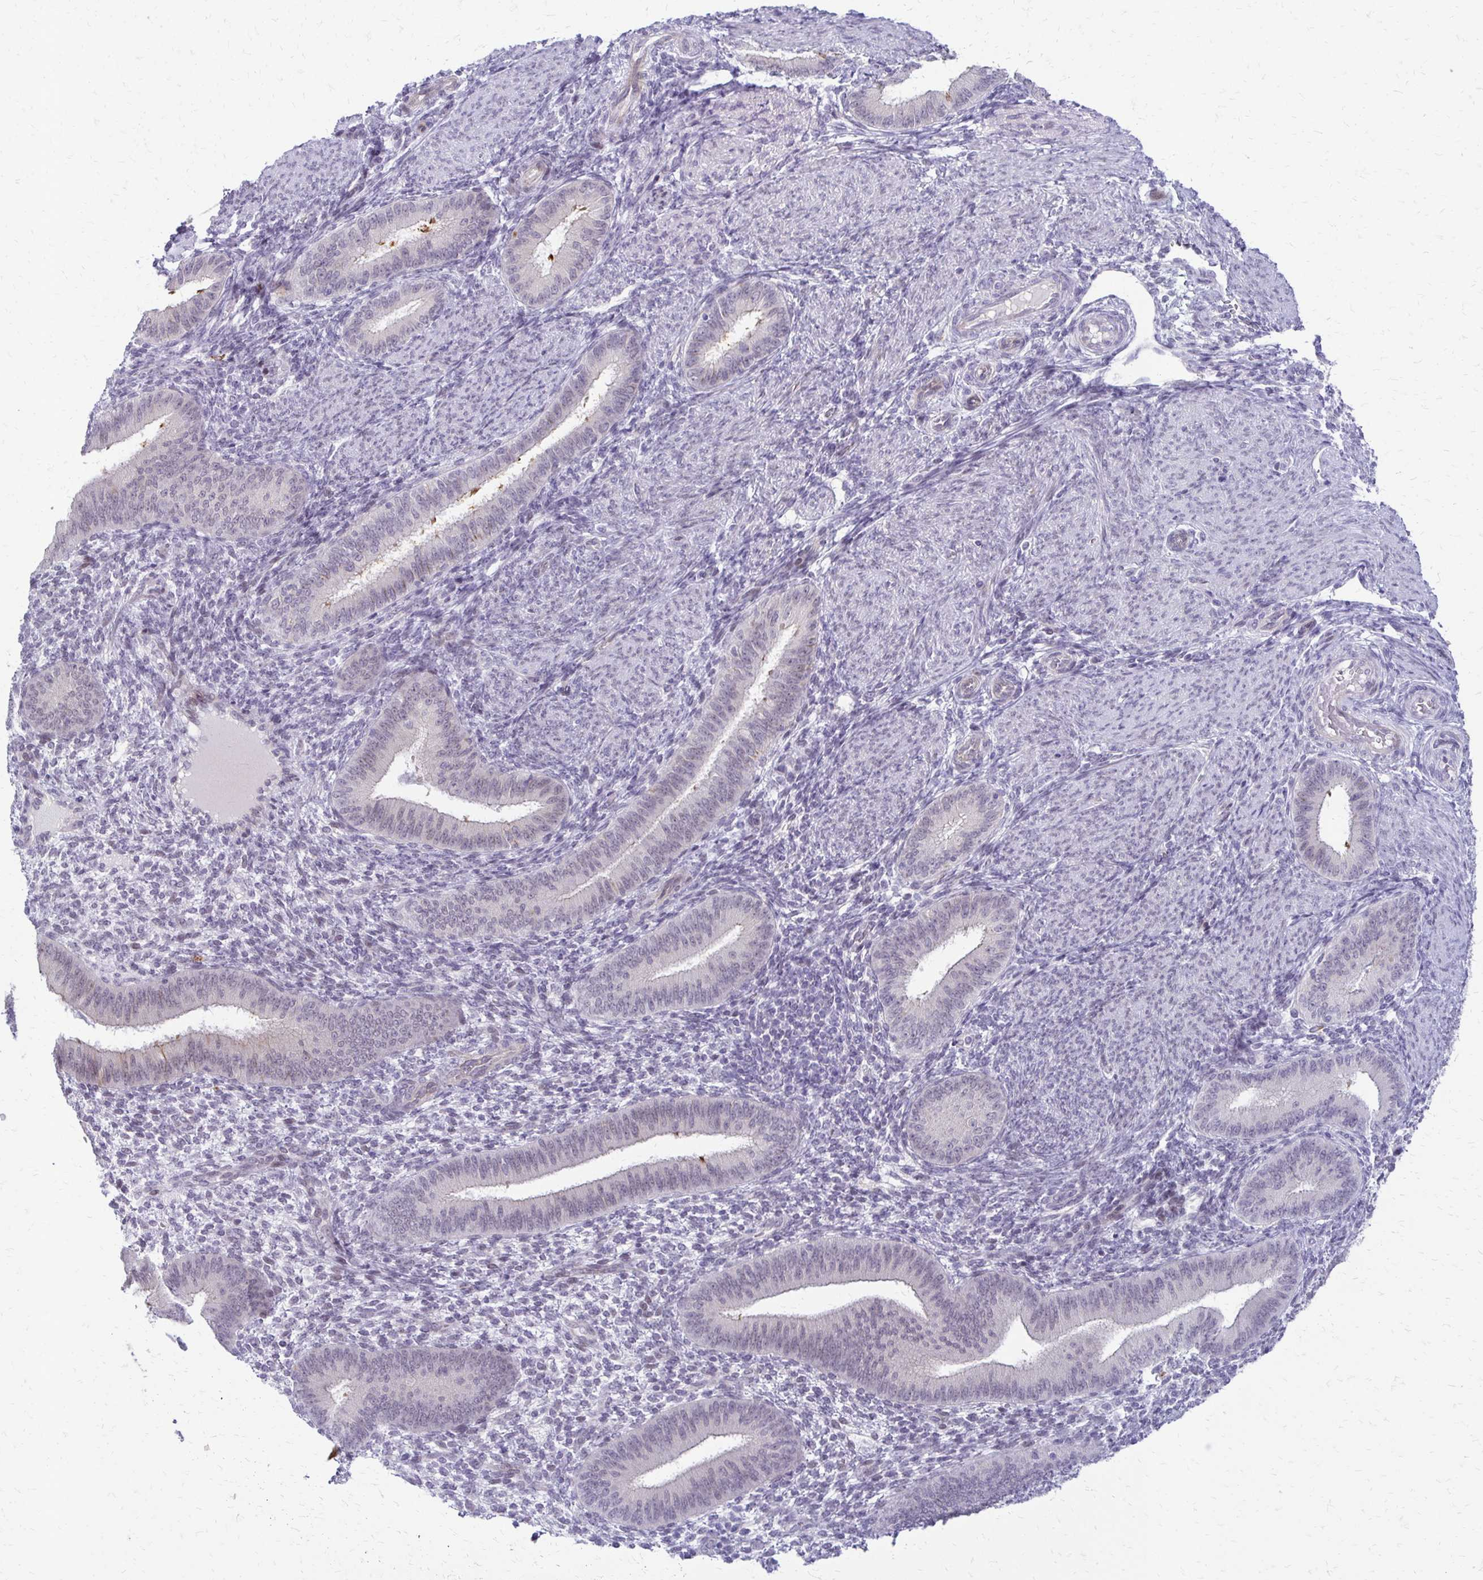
{"staining": {"intensity": "negative", "quantity": "none", "location": "none"}, "tissue": "endometrium", "cell_type": "Cells in endometrial stroma", "image_type": "normal", "snomed": [{"axis": "morphology", "description": "Normal tissue, NOS"}, {"axis": "topography", "description": "Endometrium"}], "caption": "DAB immunohistochemical staining of unremarkable human endometrium displays no significant positivity in cells in endometrial stroma. (DAB (3,3'-diaminobenzidine) IHC visualized using brightfield microscopy, high magnification).", "gene": "EPYC", "patient": {"sex": "female", "age": 39}}